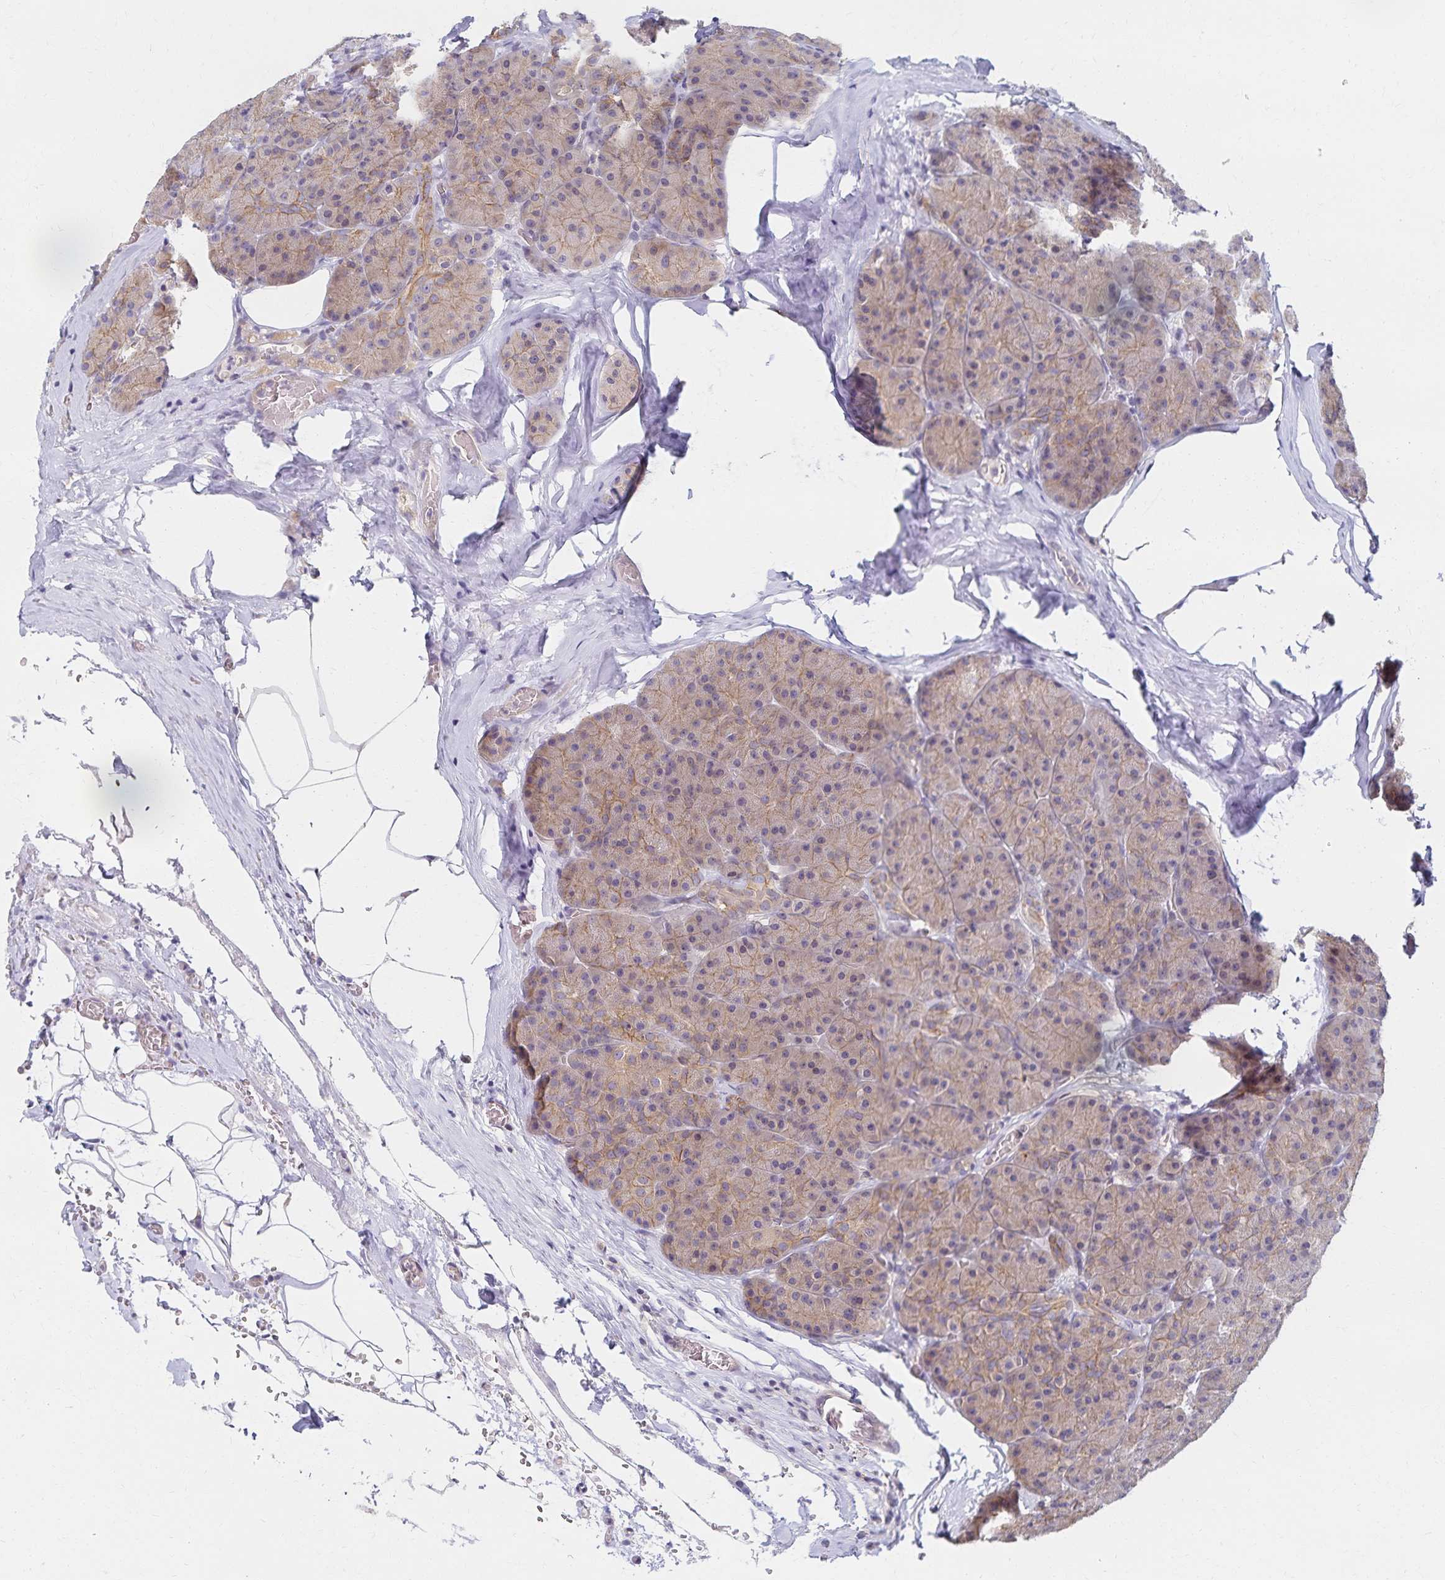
{"staining": {"intensity": "weak", "quantity": "25%-75%", "location": "cytoplasmic/membranous,nuclear"}, "tissue": "pancreas", "cell_type": "Exocrine glandular cells", "image_type": "normal", "snomed": [{"axis": "morphology", "description": "Normal tissue, NOS"}, {"axis": "topography", "description": "Pancreas"}], "caption": "A photomicrograph of pancreas stained for a protein shows weak cytoplasmic/membranous,nuclear brown staining in exocrine glandular cells. (IHC, brightfield microscopy, high magnification).", "gene": "RAB9B", "patient": {"sex": "male", "age": 57}}